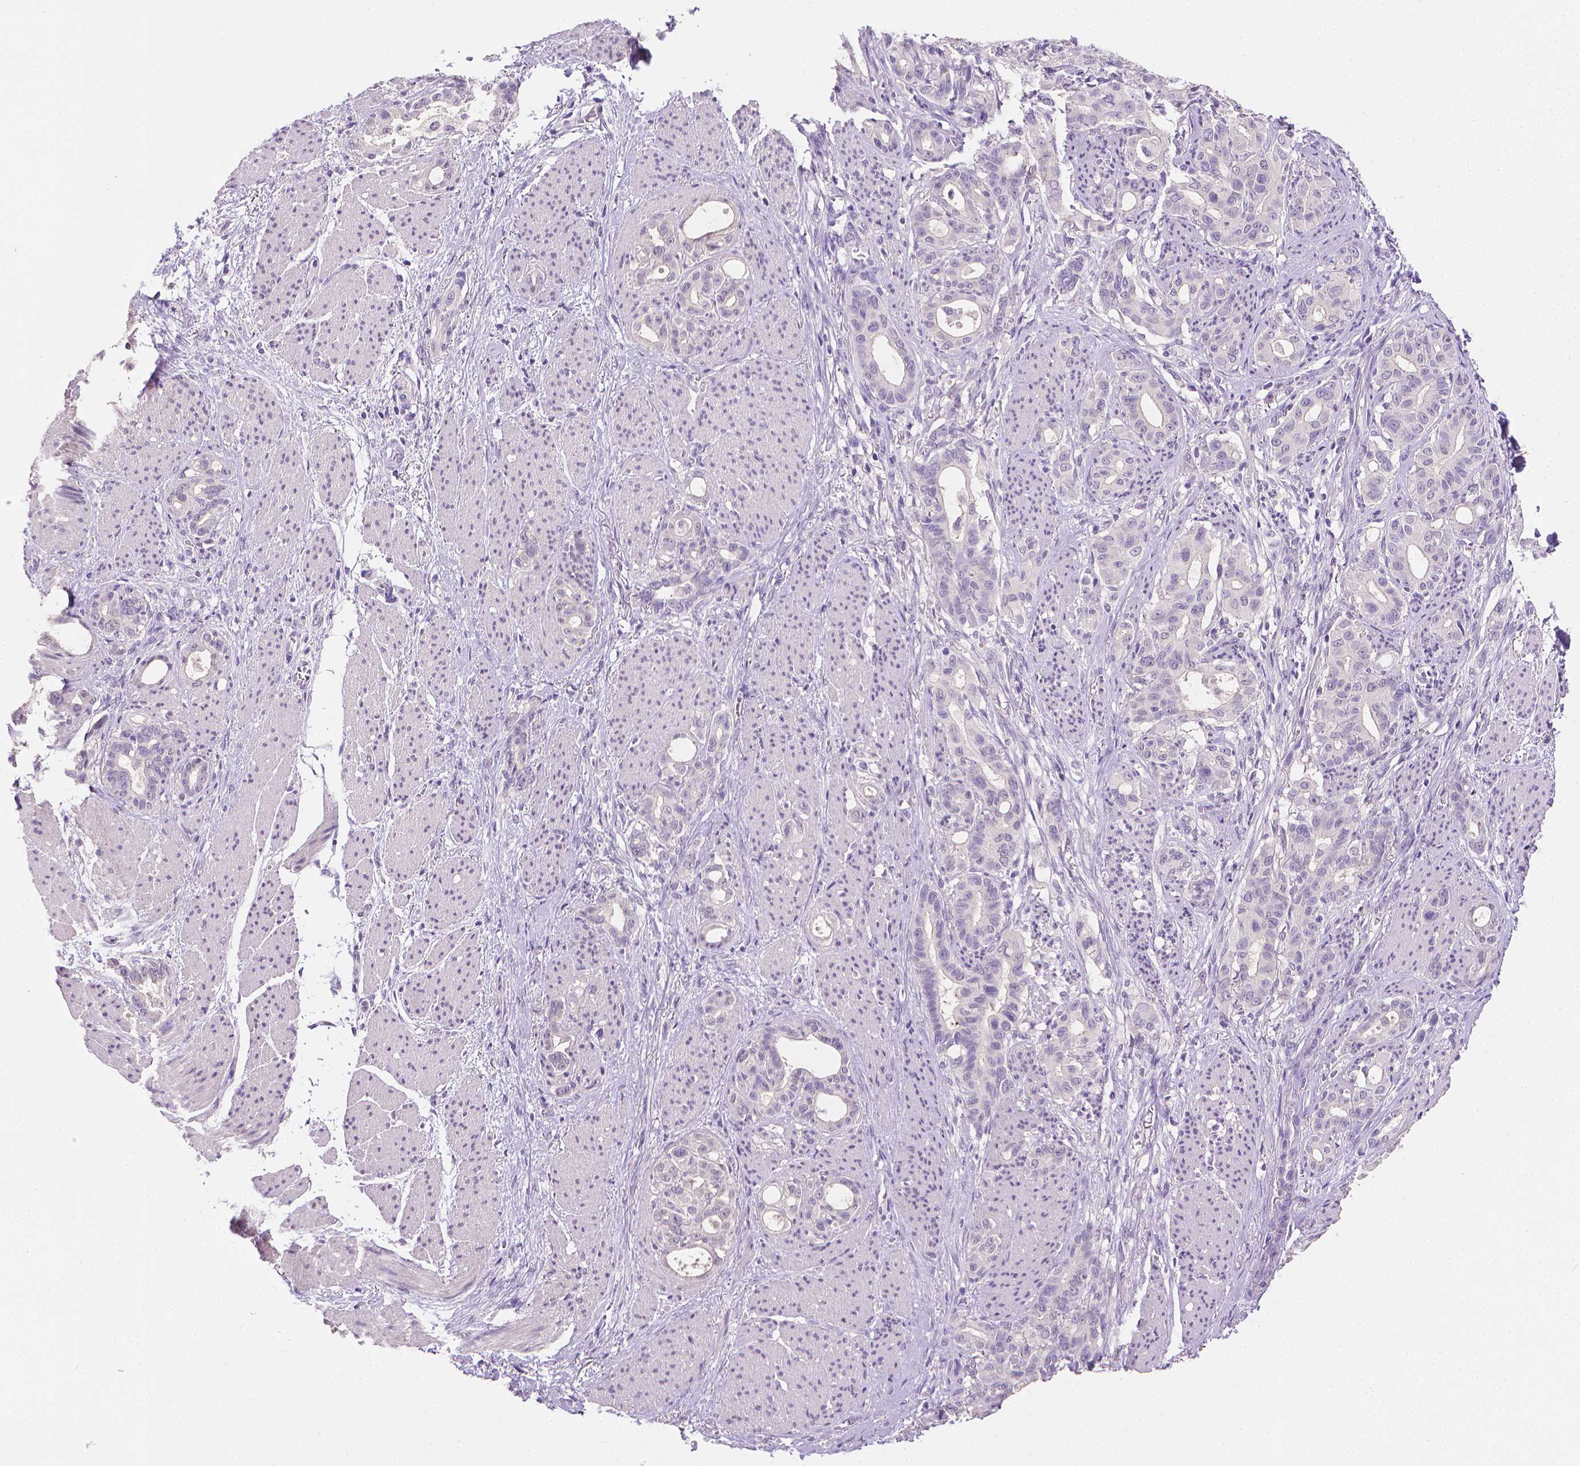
{"staining": {"intensity": "negative", "quantity": "none", "location": "none"}, "tissue": "stomach cancer", "cell_type": "Tumor cells", "image_type": "cancer", "snomed": [{"axis": "morphology", "description": "Normal tissue, NOS"}, {"axis": "morphology", "description": "Adenocarcinoma, NOS"}, {"axis": "topography", "description": "Esophagus"}, {"axis": "topography", "description": "Stomach, upper"}], "caption": "Protein analysis of adenocarcinoma (stomach) exhibits no significant staining in tumor cells. Brightfield microscopy of immunohistochemistry stained with DAB (3,3'-diaminobenzidine) (brown) and hematoxylin (blue), captured at high magnification.", "gene": "FASN", "patient": {"sex": "male", "age": 62}}